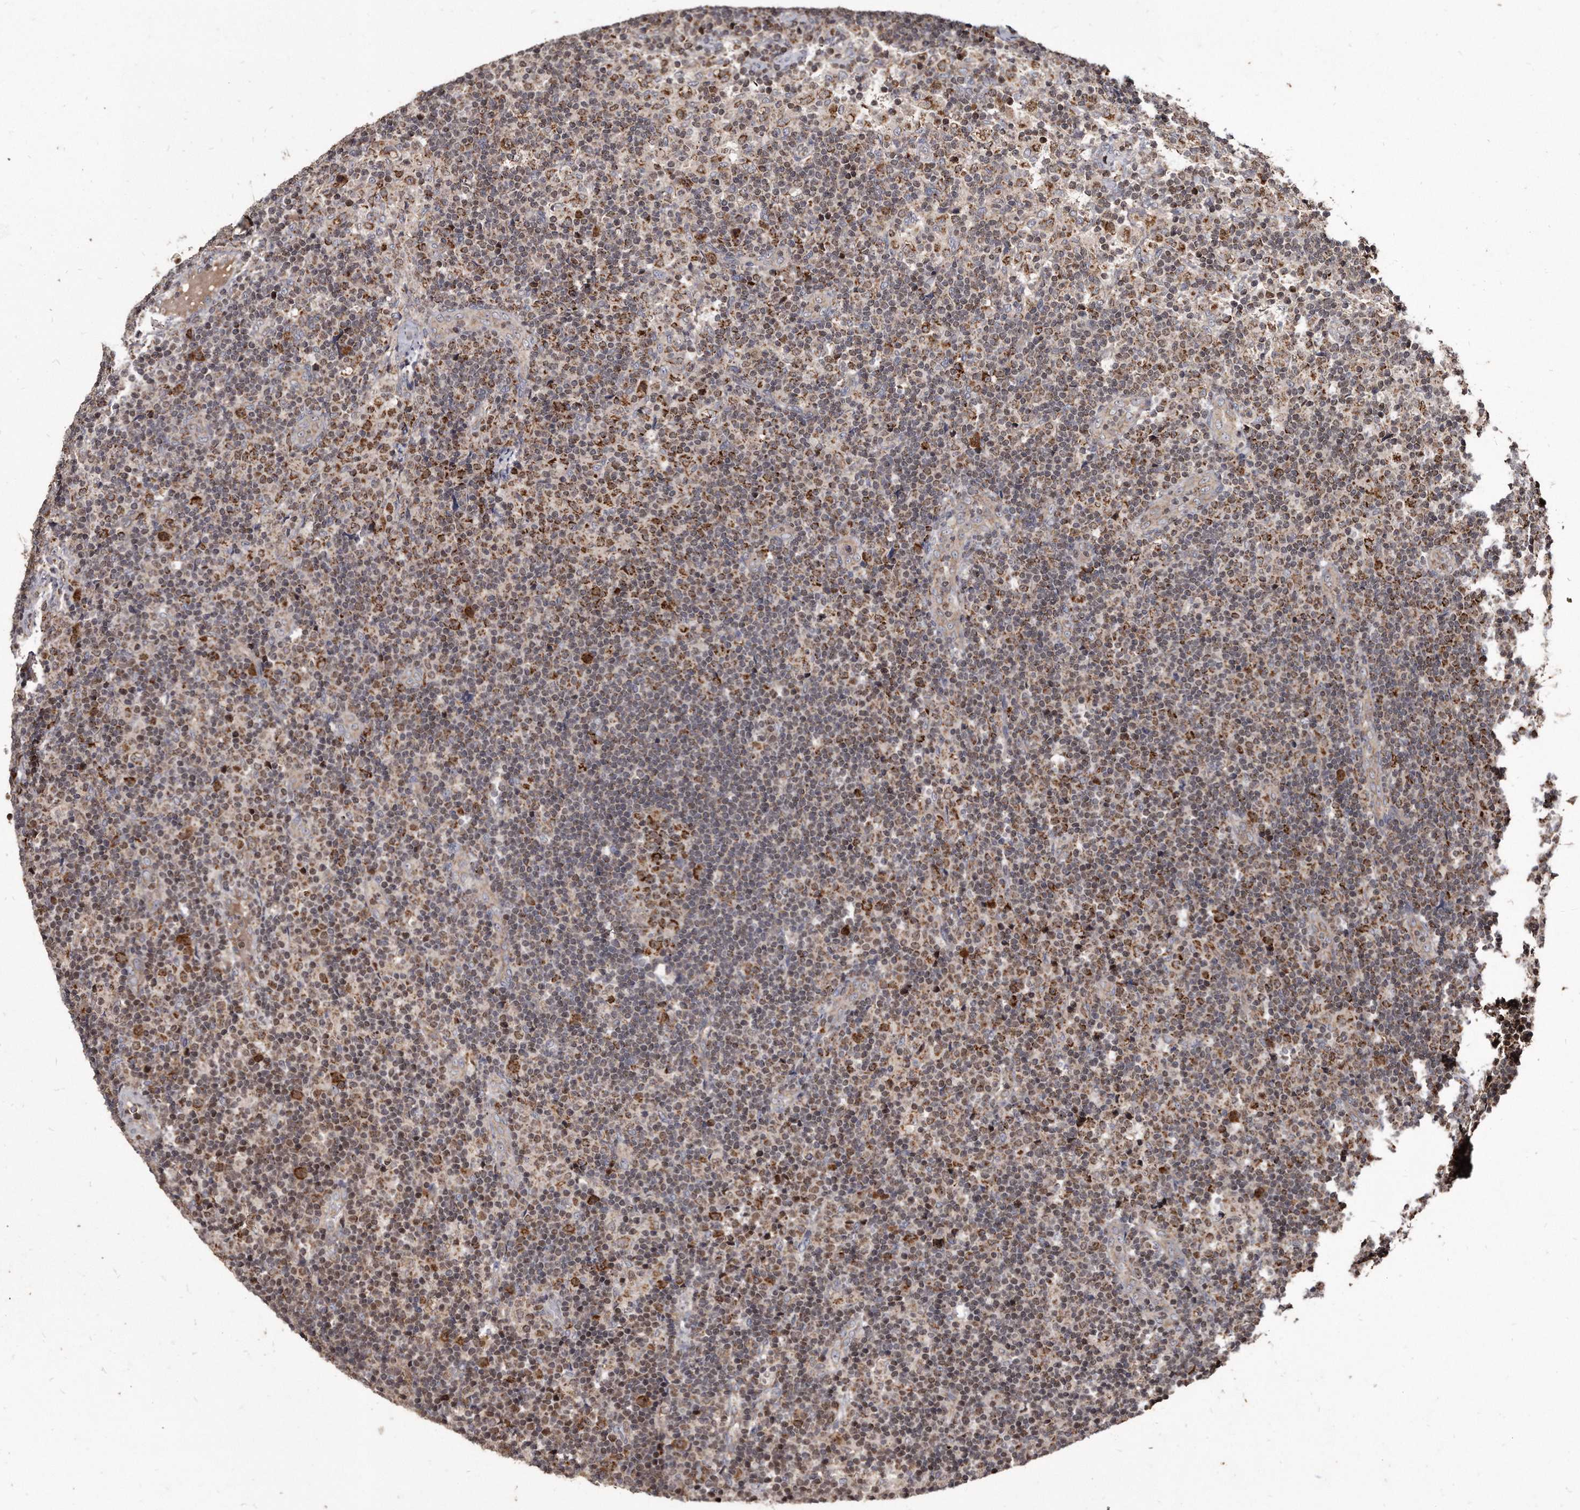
{"staining": {"intensity": "moderate", "quantity": ">75%", "location": "cytoplasmic/membranous"}, "tissue": "lymph node", "cell_type": "Germinal center cells", "image_type": "normal", "snomed": [{"axis": "morphology", "description": "Normal tissue, NOS"}, {"axis": "topography", "description": "Lymph node"}], "caption": "Normal lymph node reveals moderate cytoplasmic/membranous staining in approximately >75% of germinal center cells (brown staining indicates protein expression, while blue staining denotes nuclei)..", "gene": "FAM136A", "patient": {"sex": "female", "age": 22}}